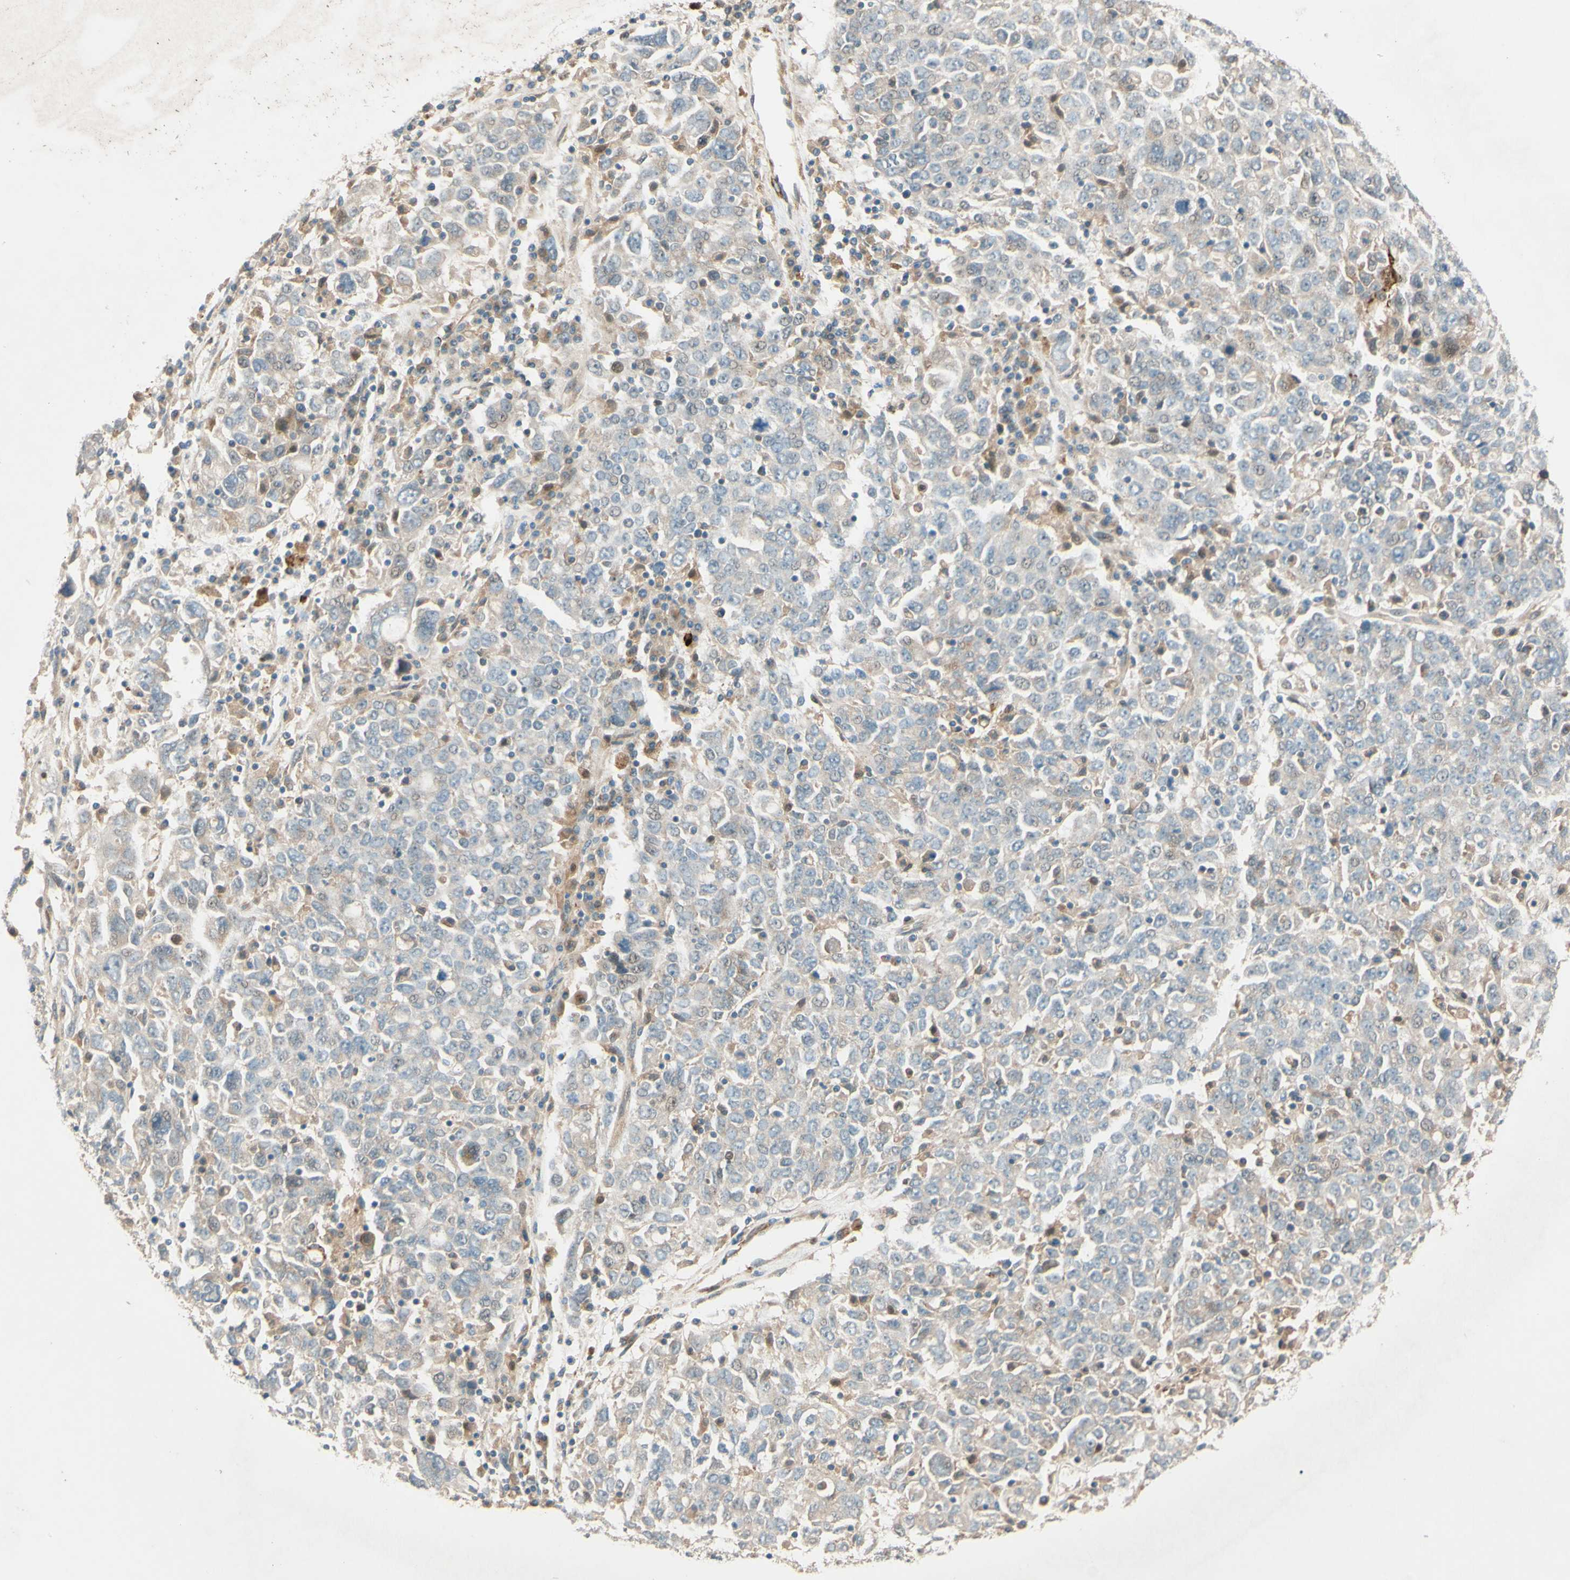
{"staining": {"intensity": "weak", "quantity": ">75%", "location": "cytoplasmic/membranous"}, "tissue": "ovarian cancer", "cell_type": "Tumor cells", "image_type": "cancer", "snomed": [{"axis": "morphology", "description": "Carcinoma, endometroid"}, {"axis": "topography", "description": "Ovary"}], "caption": "DAB immunohistochemical staining of ovarian endometroid carcinoma exhibits weak cytoplasmic/membranous protein expression in approximately >75% of tumor cells.", "gene": "ADAM17", "patient": {"sex": "female", "age": 62}}